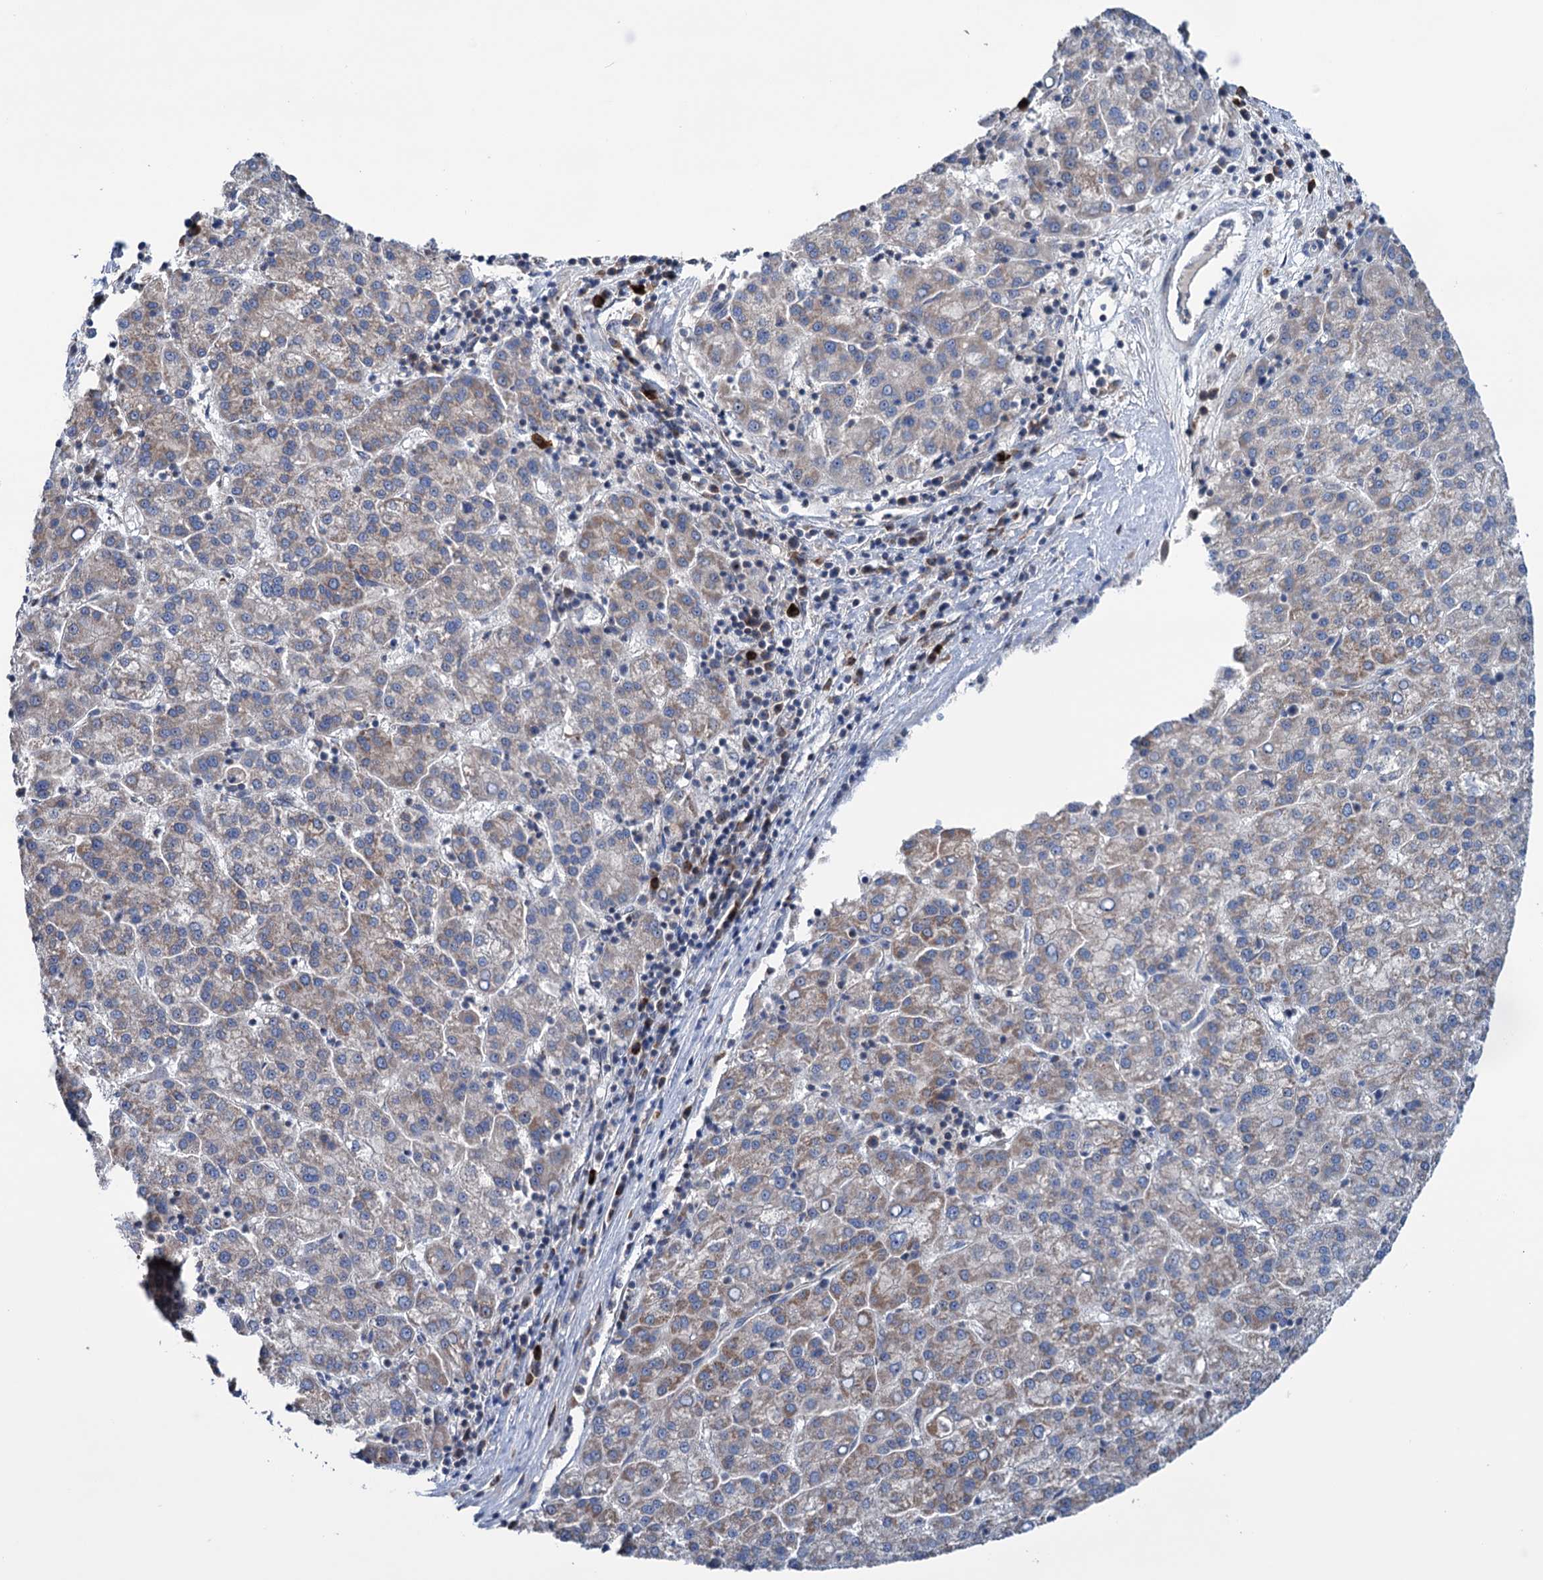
{"staining": {"intensity": "weak", "quantity": "25%-75%", "location": "cytoplasmic/membranous"}, "tissue": "liver cancer", "cell_type": "Tumor cells", "image_type": "cancer", "snomed": [{"axis": "morphology", "description": "Carcinoma, Hepatocellular, NOS"}, {"axis": "topography", "description": "Liver"}], "caption": "A micrograph showing weak cytoplasmic/membranous expression in approximately 25%-75% of tumor cells in liver hepatocellular carcinoma, as visualized by brown immunohistochemical staining.", "gene": "HTR3B", "patient": {"sex": "female", "age": 58}}